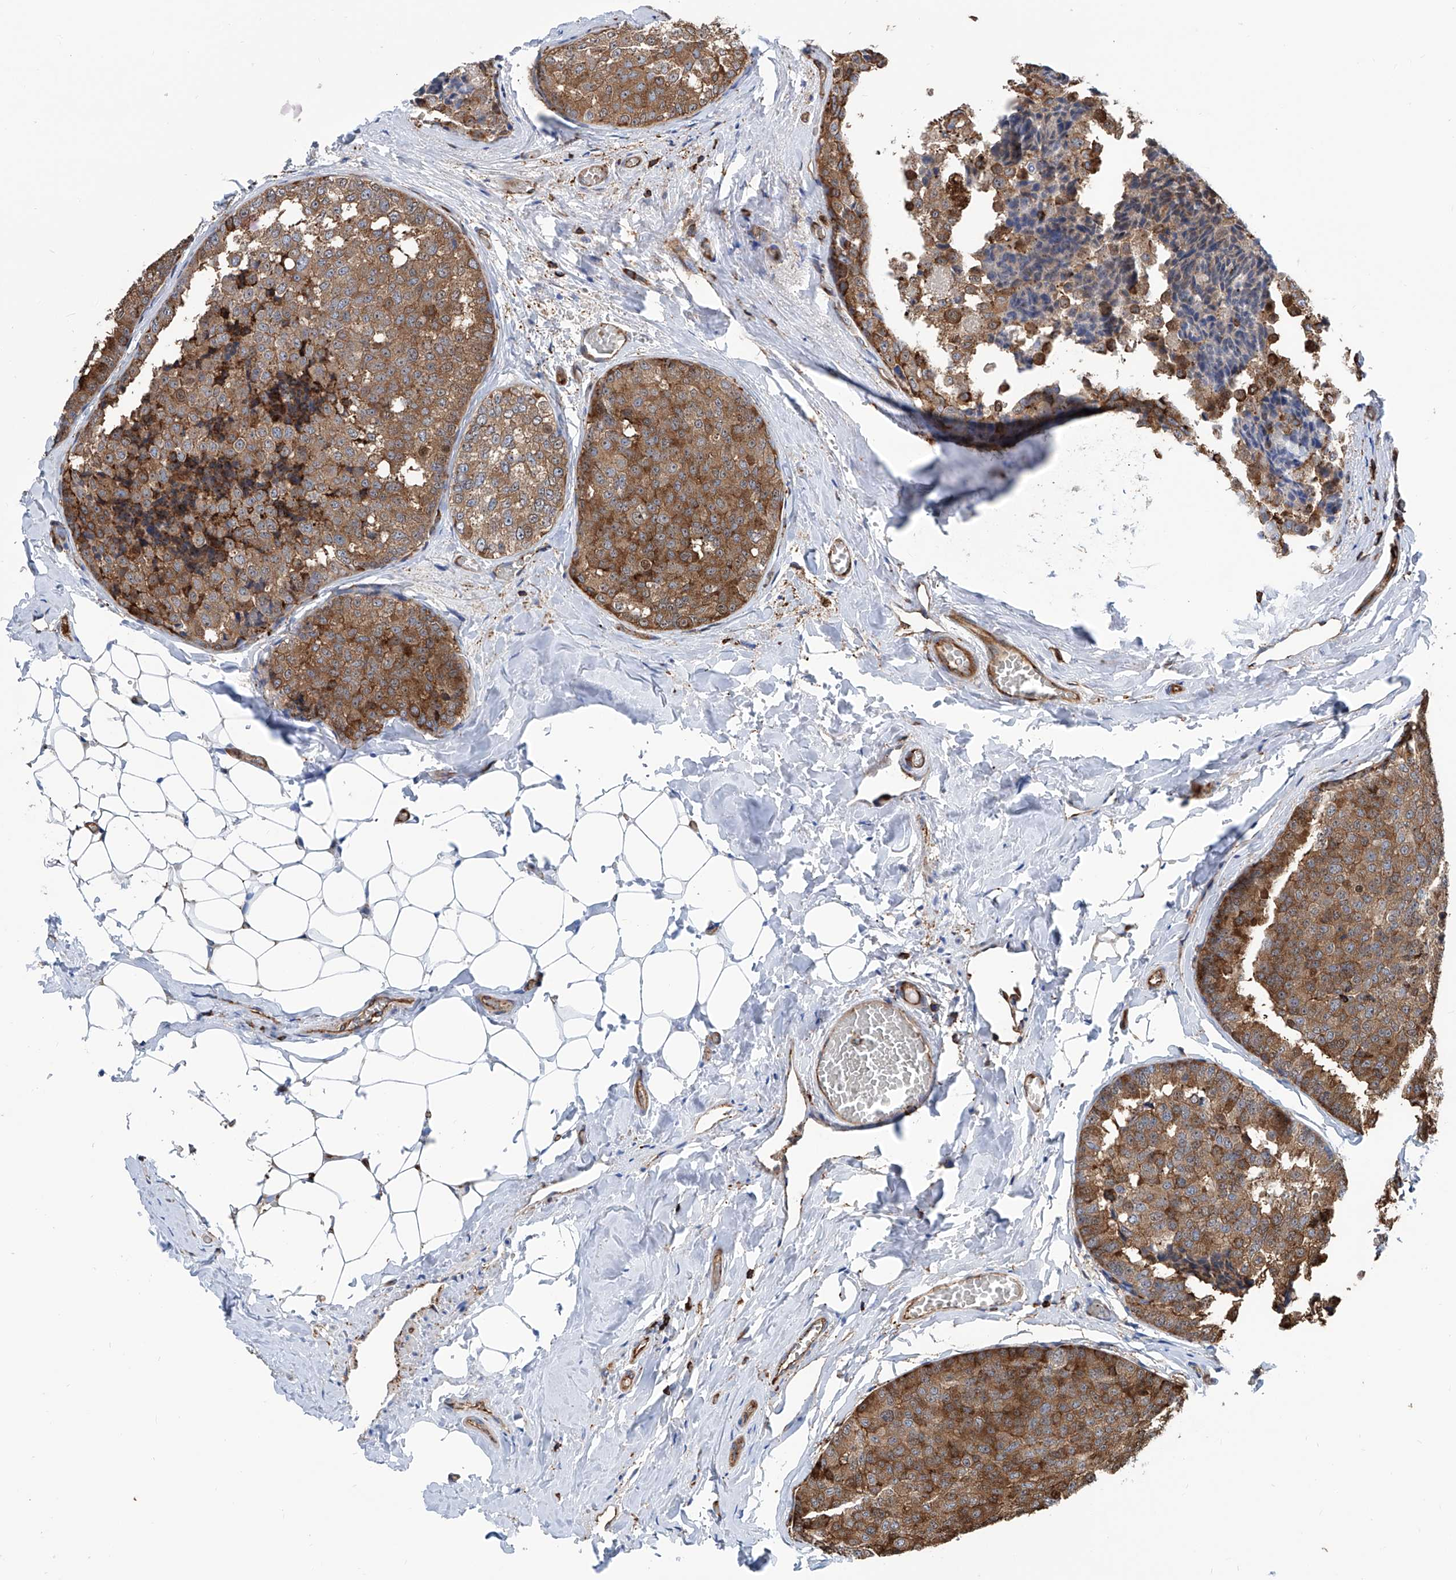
{"staining": {"intensity": "moderate", "quantity": ">75%", "location": "cytoplasmic/membranous"}, "tissue": "breast cancer", "cell_type": "Tumor cells", "image_type": "cancer", "snomed": [{"axis": "morphology", "description": "Normal tissue, NOS"}, {"axis": "morphology", "description": "Duct carcinoma"}, {"axis": "topography", "description": "Breast"}], "caption": "Protein staining by immunohistochemistry displays moderate cytoplasmic/membranous staining in about >75% of tumor cells in infiltrating ductal carcinoma (breast).", "gene": "ZNF484", "patient": {"sex": "female", "age": 43}}